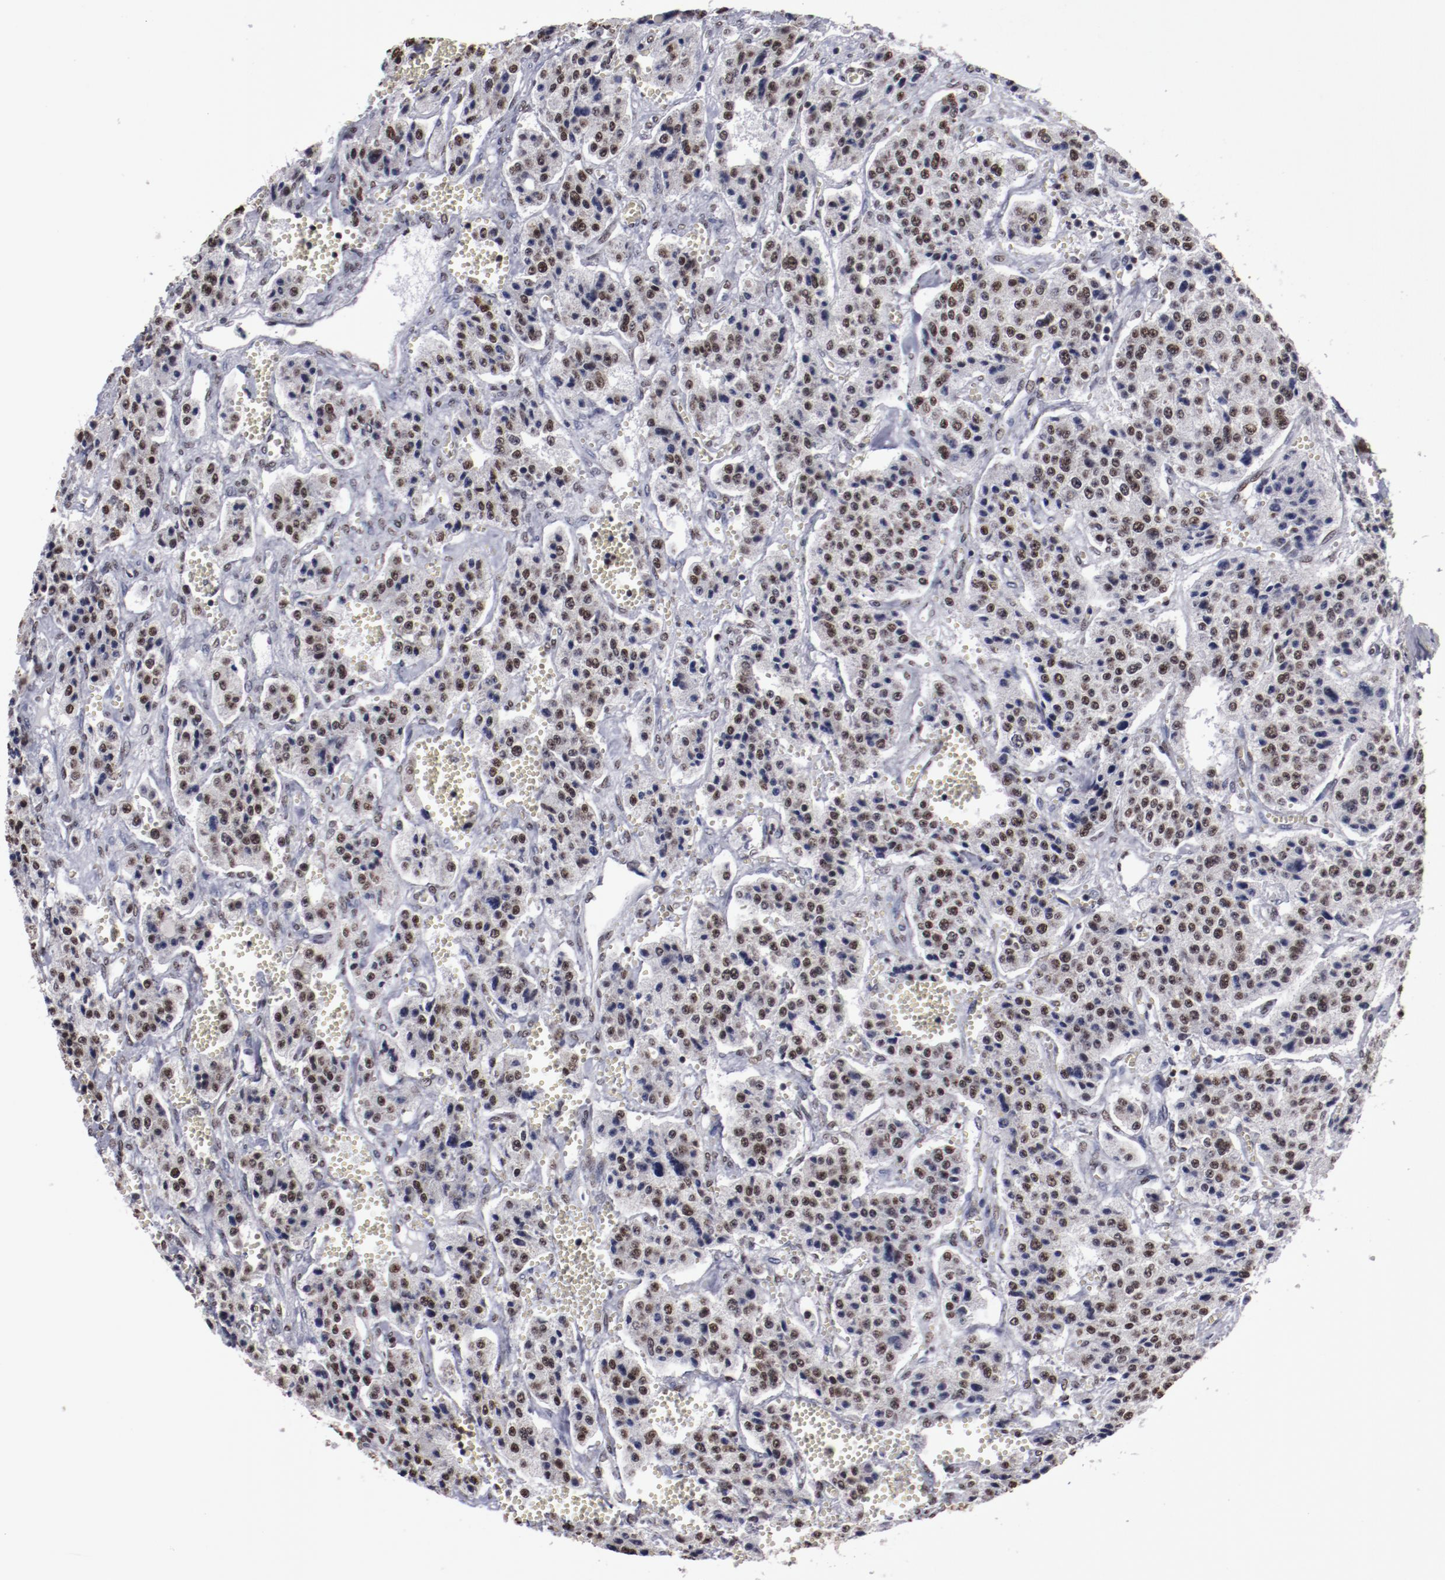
{"staining": {"intensity": "moderate", "quantity": ">75%", "location": "nuclear"}, "tissue": "carcinoid", "cell_type": "Tumor cells", "image_type": "cancer", "snomed": [{"axis": "morphology", "description": "Carcinoid, malignant, NOS"}, {"axis": "topography", "description": "Small intestine"}], "caption": "A micrograph of carcinoid stained for a protein shows moderate nuclear brown staining in tumor cells.", "gene": "HNRNPA2B1", "patient": {"sex": "male", "age": 52}}